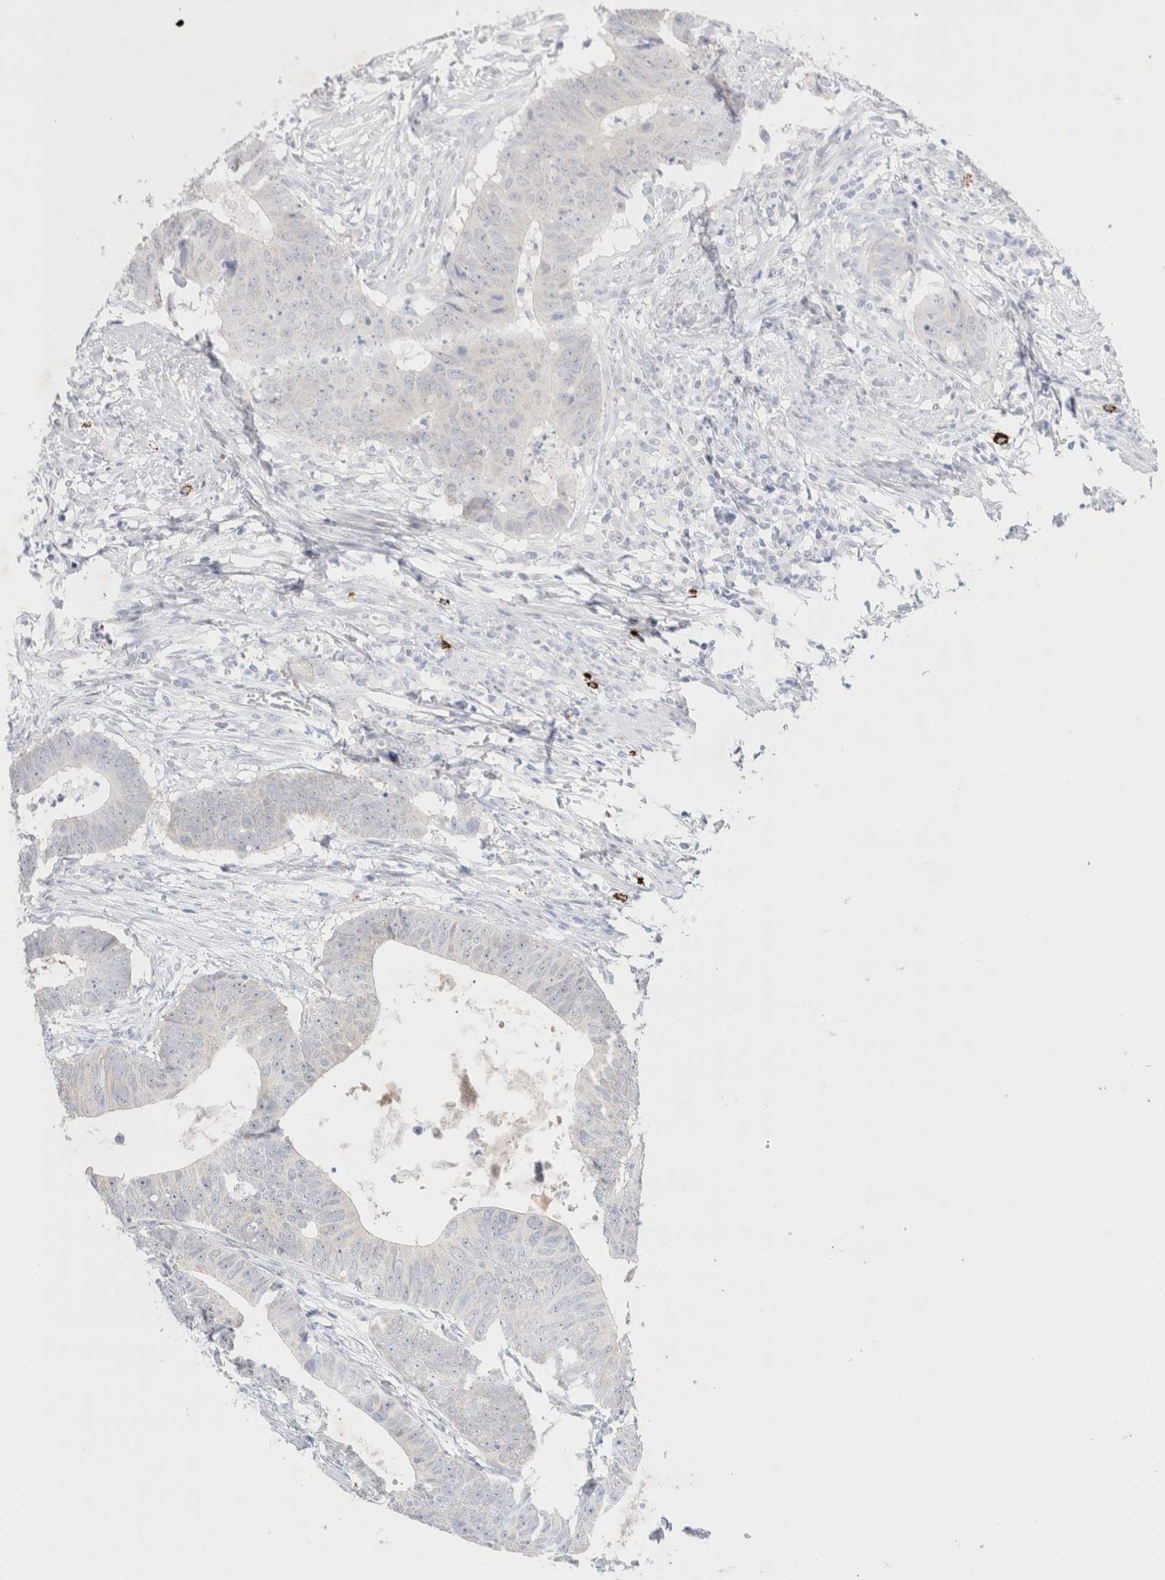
{"staining": {"intensity": "negative", "quantity": "none", "location": "none"}, "tissue": "colorectal cancer", "cell_type": "Tumor cells", "image_type": "cancer", "snomed": [{"axis": "morphology", "description": "Adenocarcinoma, NOS"}, {"axis": "topography", "description": "Colon"}], "caption": "The micrograph displays no staining of tumor cells in colorectal cancer.", "gene": "SLC22A12", "patient": {"sex": "male", "age": 56}}